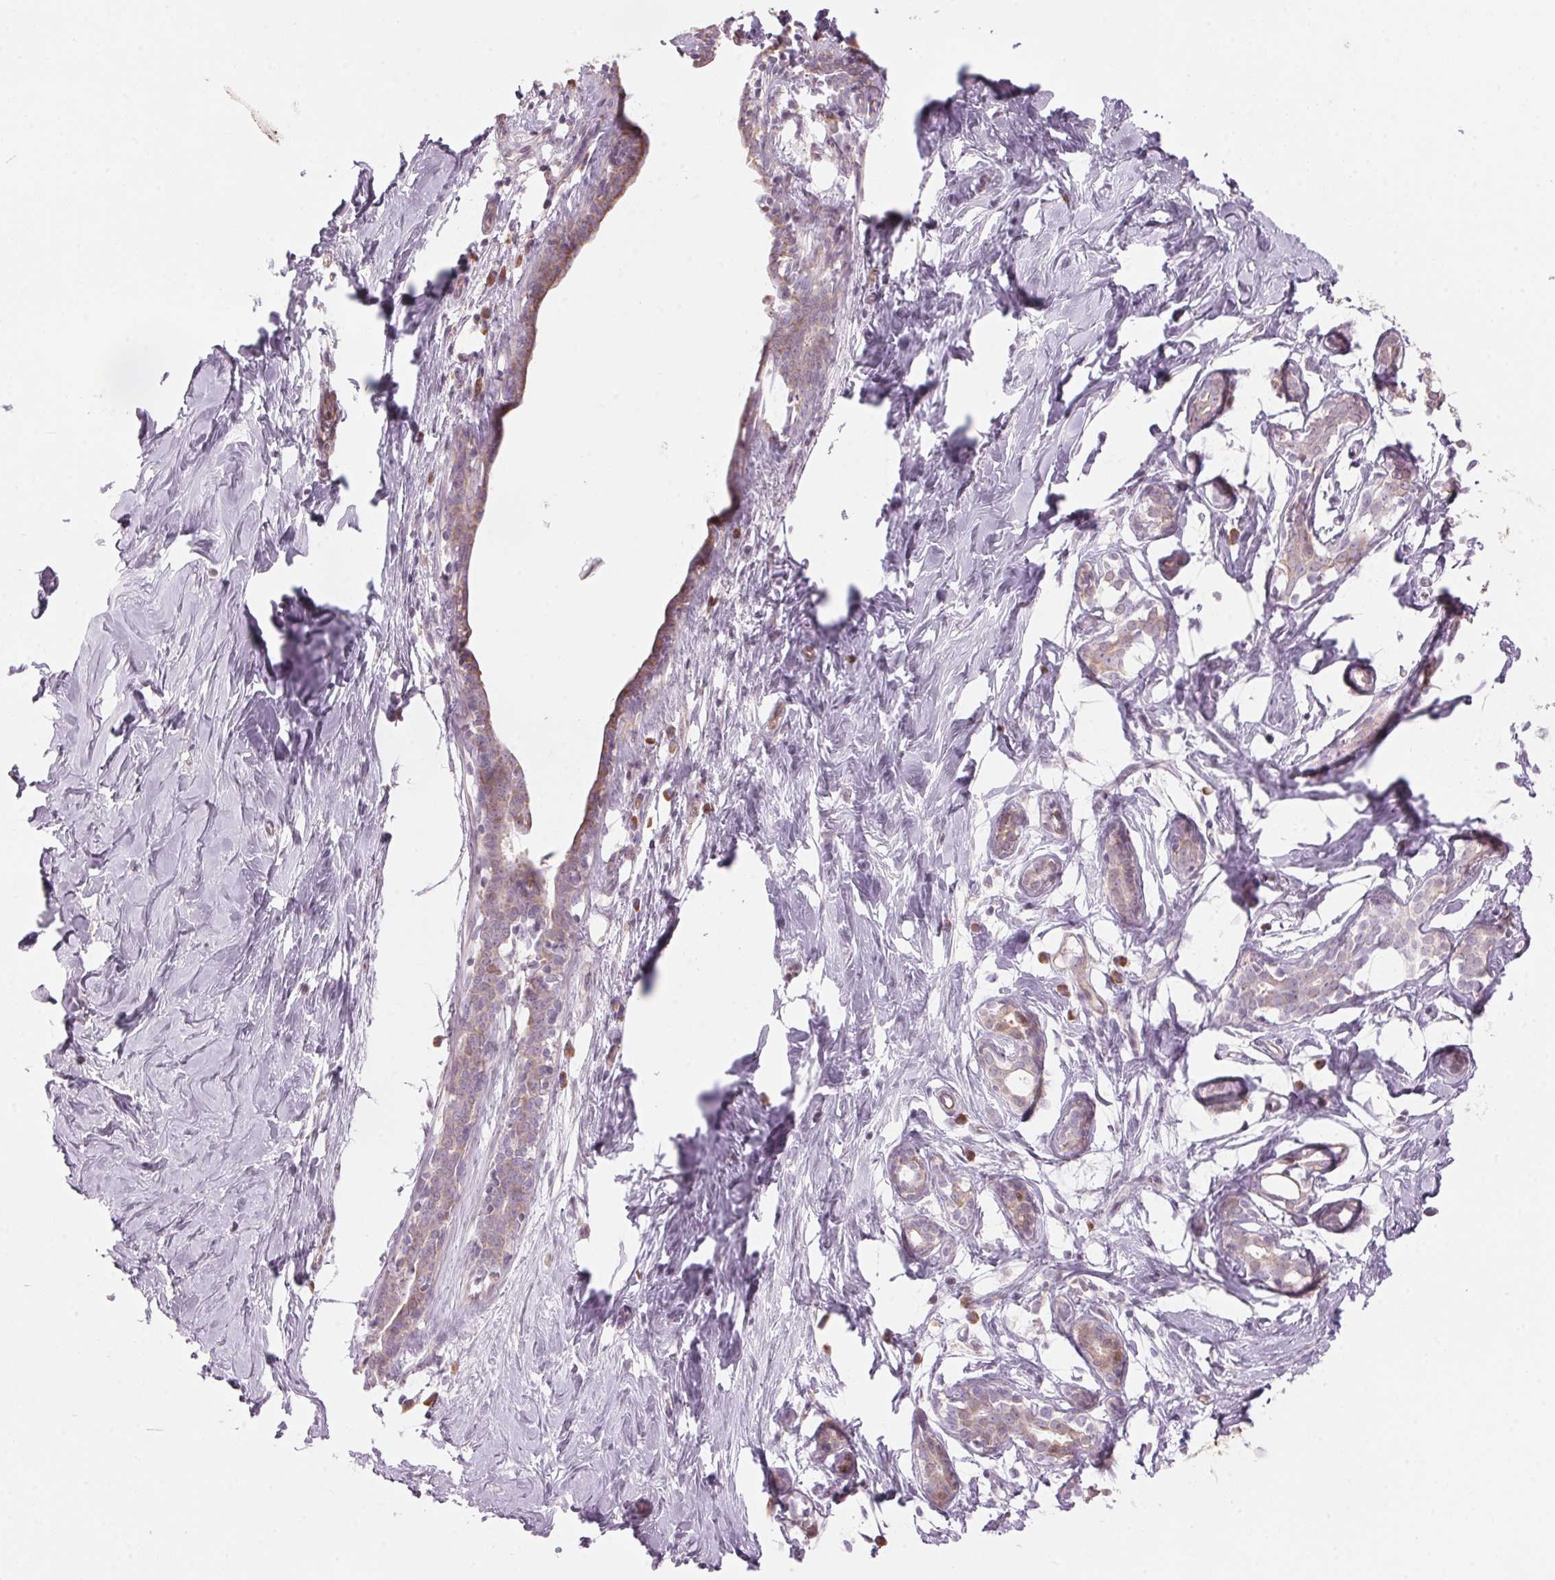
{"staining": {"intensity": "negative", "quantity": "none", "location": "none"}, "tissue": "breast", "cell_type": "Adipocytes", "image_type": "normal", "snomed": [{"axis": "morphology", "description": "Normal tissue, NOS"}, {"axis": "topography", "description": "Breast"}], "caption": "The image exhibits no staining of adipocytes in normal breast. The staining was performed using DAB to visualize the protein expression in brown, while the nuclei were stained in blue with hematoxylin (Magnification: 20x).", "gene": "GNMT", "patient": {"sex": "female", "age": 27}}